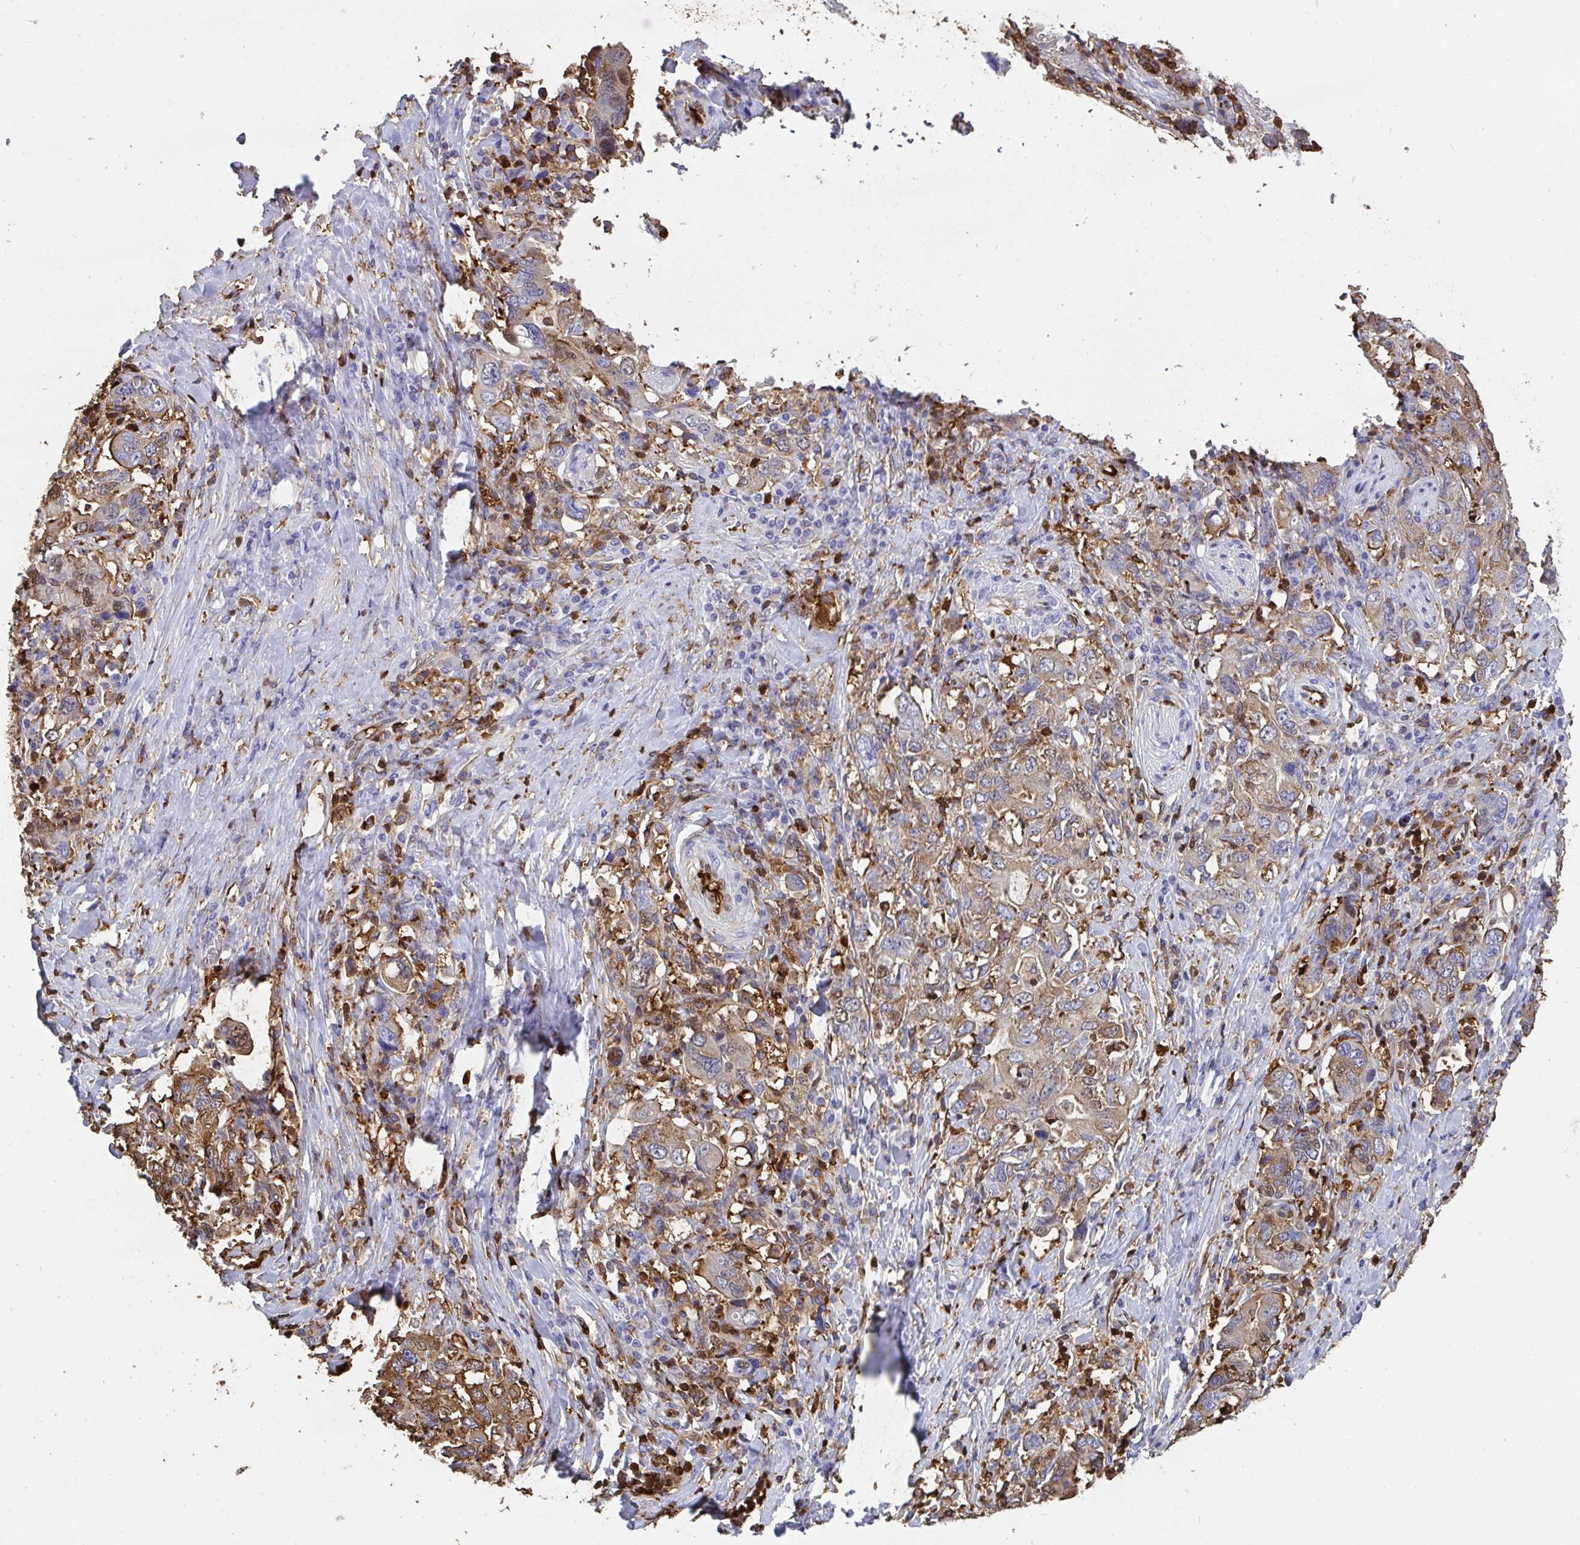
{"staining": {"intensity": "moderate", "quantity": "25%-75%", "location": "cytoplasmic/membranous"}, "tissue": "stomach cancer", "cell_type": "Tumor cells", "image_type": "cancer", "snomed": [{"axis": "morphology", "description": "Adenocarcinoma, NOS"}, {"axis": "topography", "description": "Stomach, upper"}, {"axis": "topography", "description": "Stomach"}], "caption": "Tumor cells demonstrate medium levels of moderate cytoplasmic/membranous expression in about 25%-75% of cells in adenocarcinoma (stomach).", "gene": "CFL1", "patient": {"sex": "male", "age": 62}}